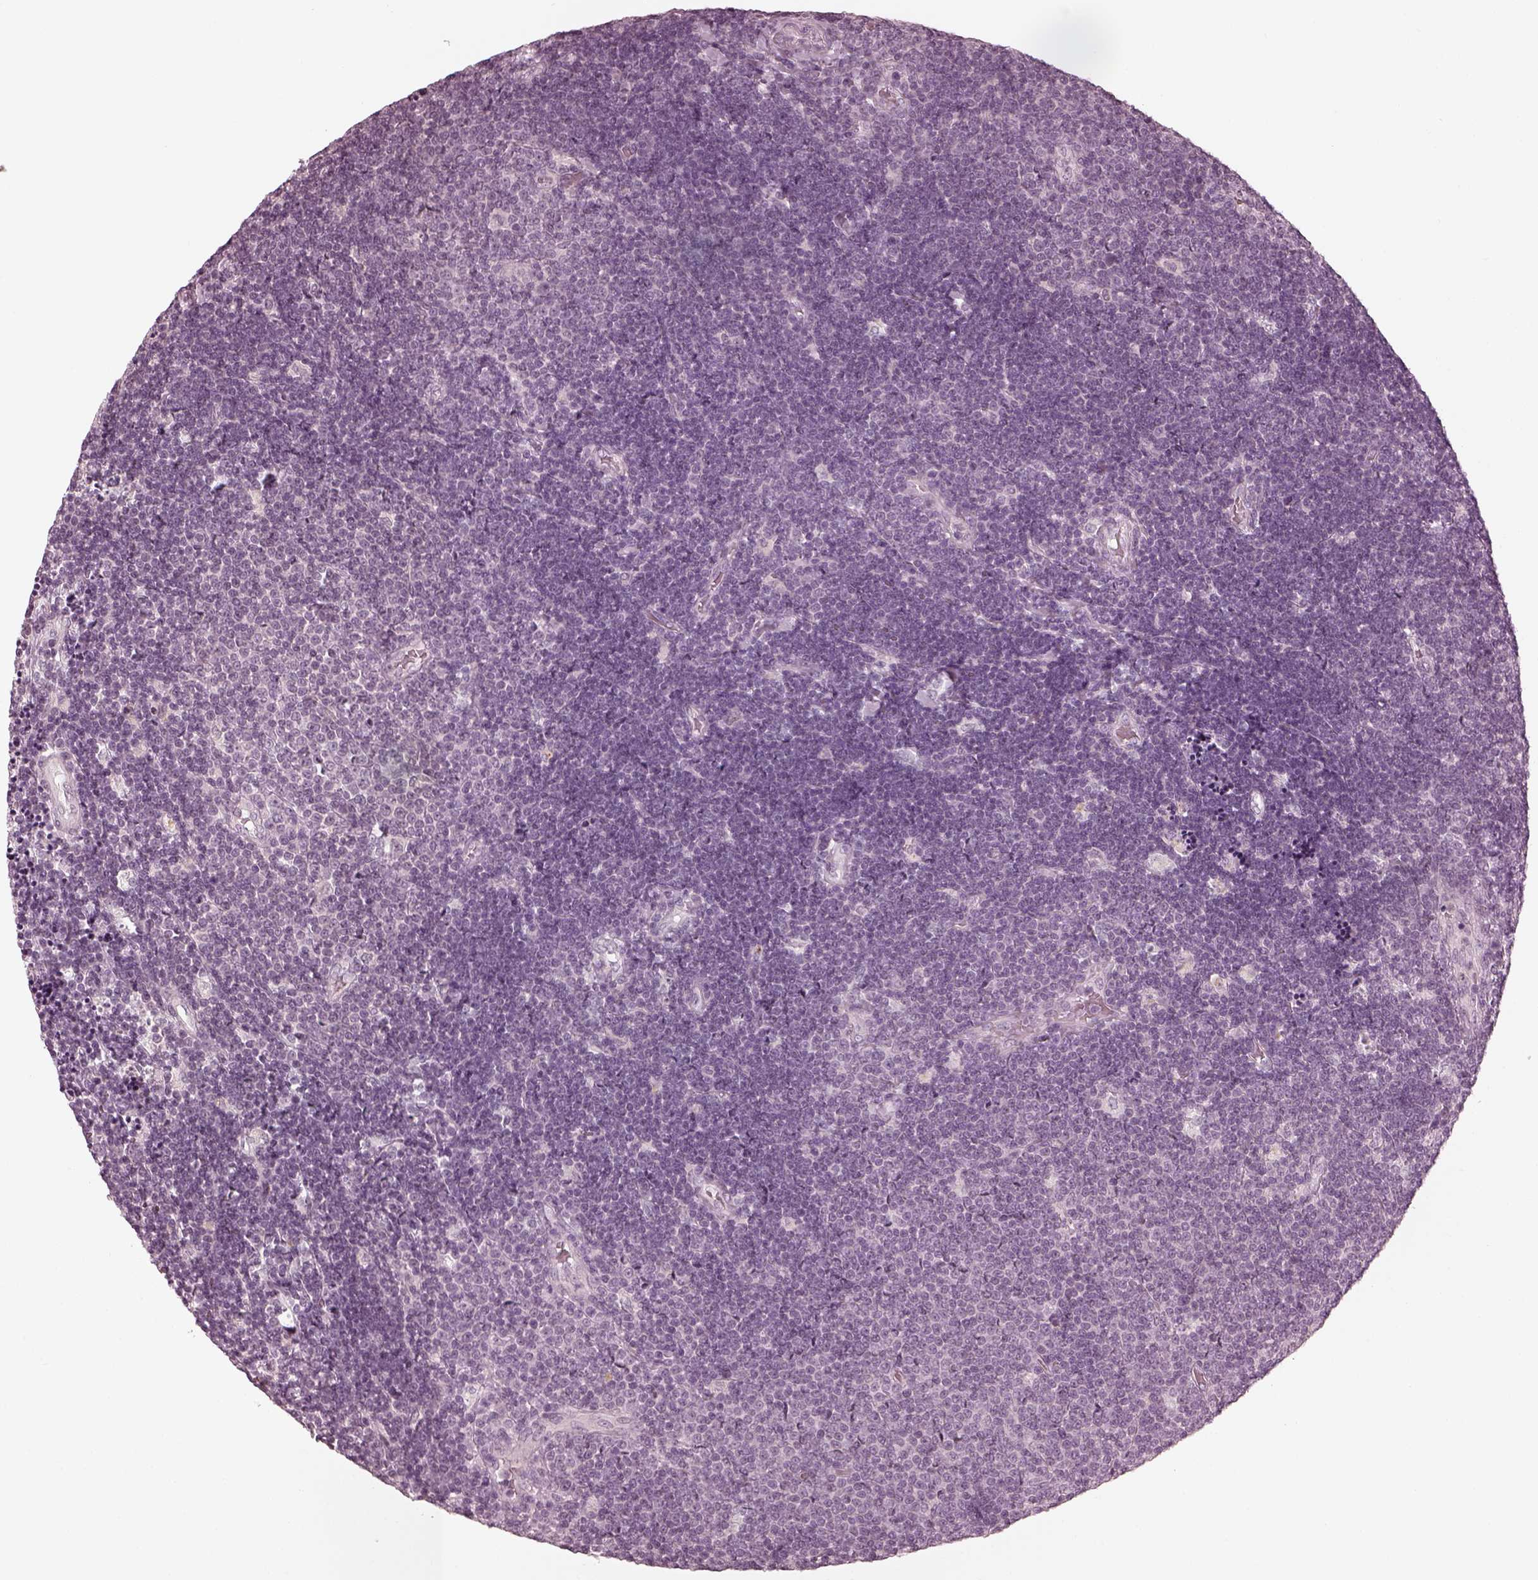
{"staining": {"intensity": "negative", "quantity": "none", "location": "none"}, "tissue": "lymphoma", "cell_type": "Tumor cells", "image_type": "cancer", "snomed": [{"axis": "morphology", "description": "Malignant lymphoma, non-Hodgkin's type, Low grade"}, {"axis": "topography", "description": "Brain"}], "caption": "The photomicrograph displays no significant positivity in tumor cells of lymphoma.", "gene": "CCDC170", "patient": {"sex": "female", "age": 66}}